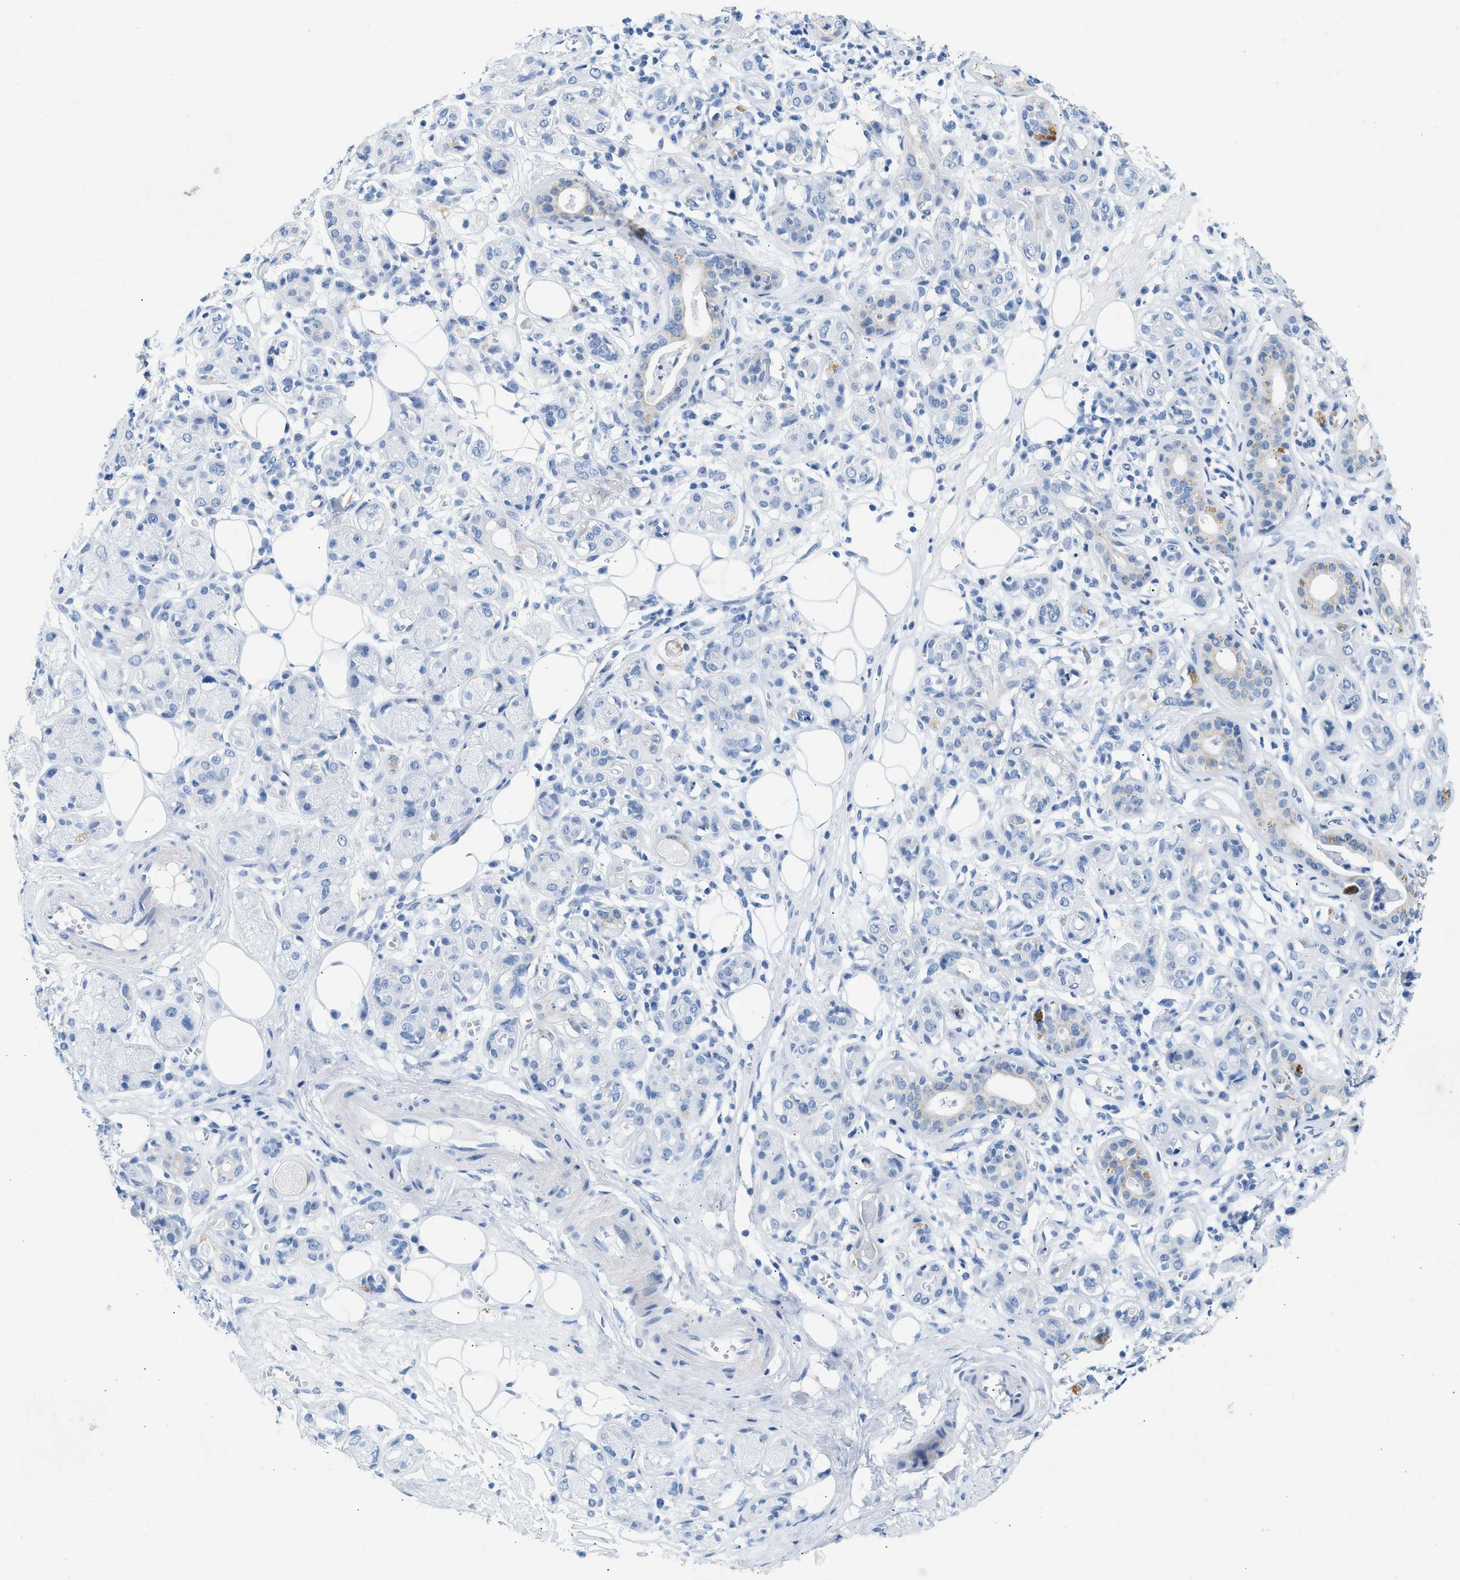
{"staining": {"intensity": "negative", "quantity": "none", "location": "none"}, "tissue": "adipose tissue", "cell_type": "Adipocytes", "image_type": "normal", "snomed": [{"axis": "morphology", "description": "Normal tissue, NOS"}, {"axis": "morphology", "description": "Inflammation, NOS"}, {"axis": "topography", "description": "Salivary gland"}, {"axis": "topography", "description": "Peripheral nerve tissue"}], "caption": "Immunohistochemistry (IHC) histopathology image of unremarkable adipose tissue: human adipose tissue stained with DAB (3,3'-diaminobenzidine) demonstrates no significant protein expression in adipocytes.", "gene": "HHATL", "patient": {"sex": "female", "age": 75}}